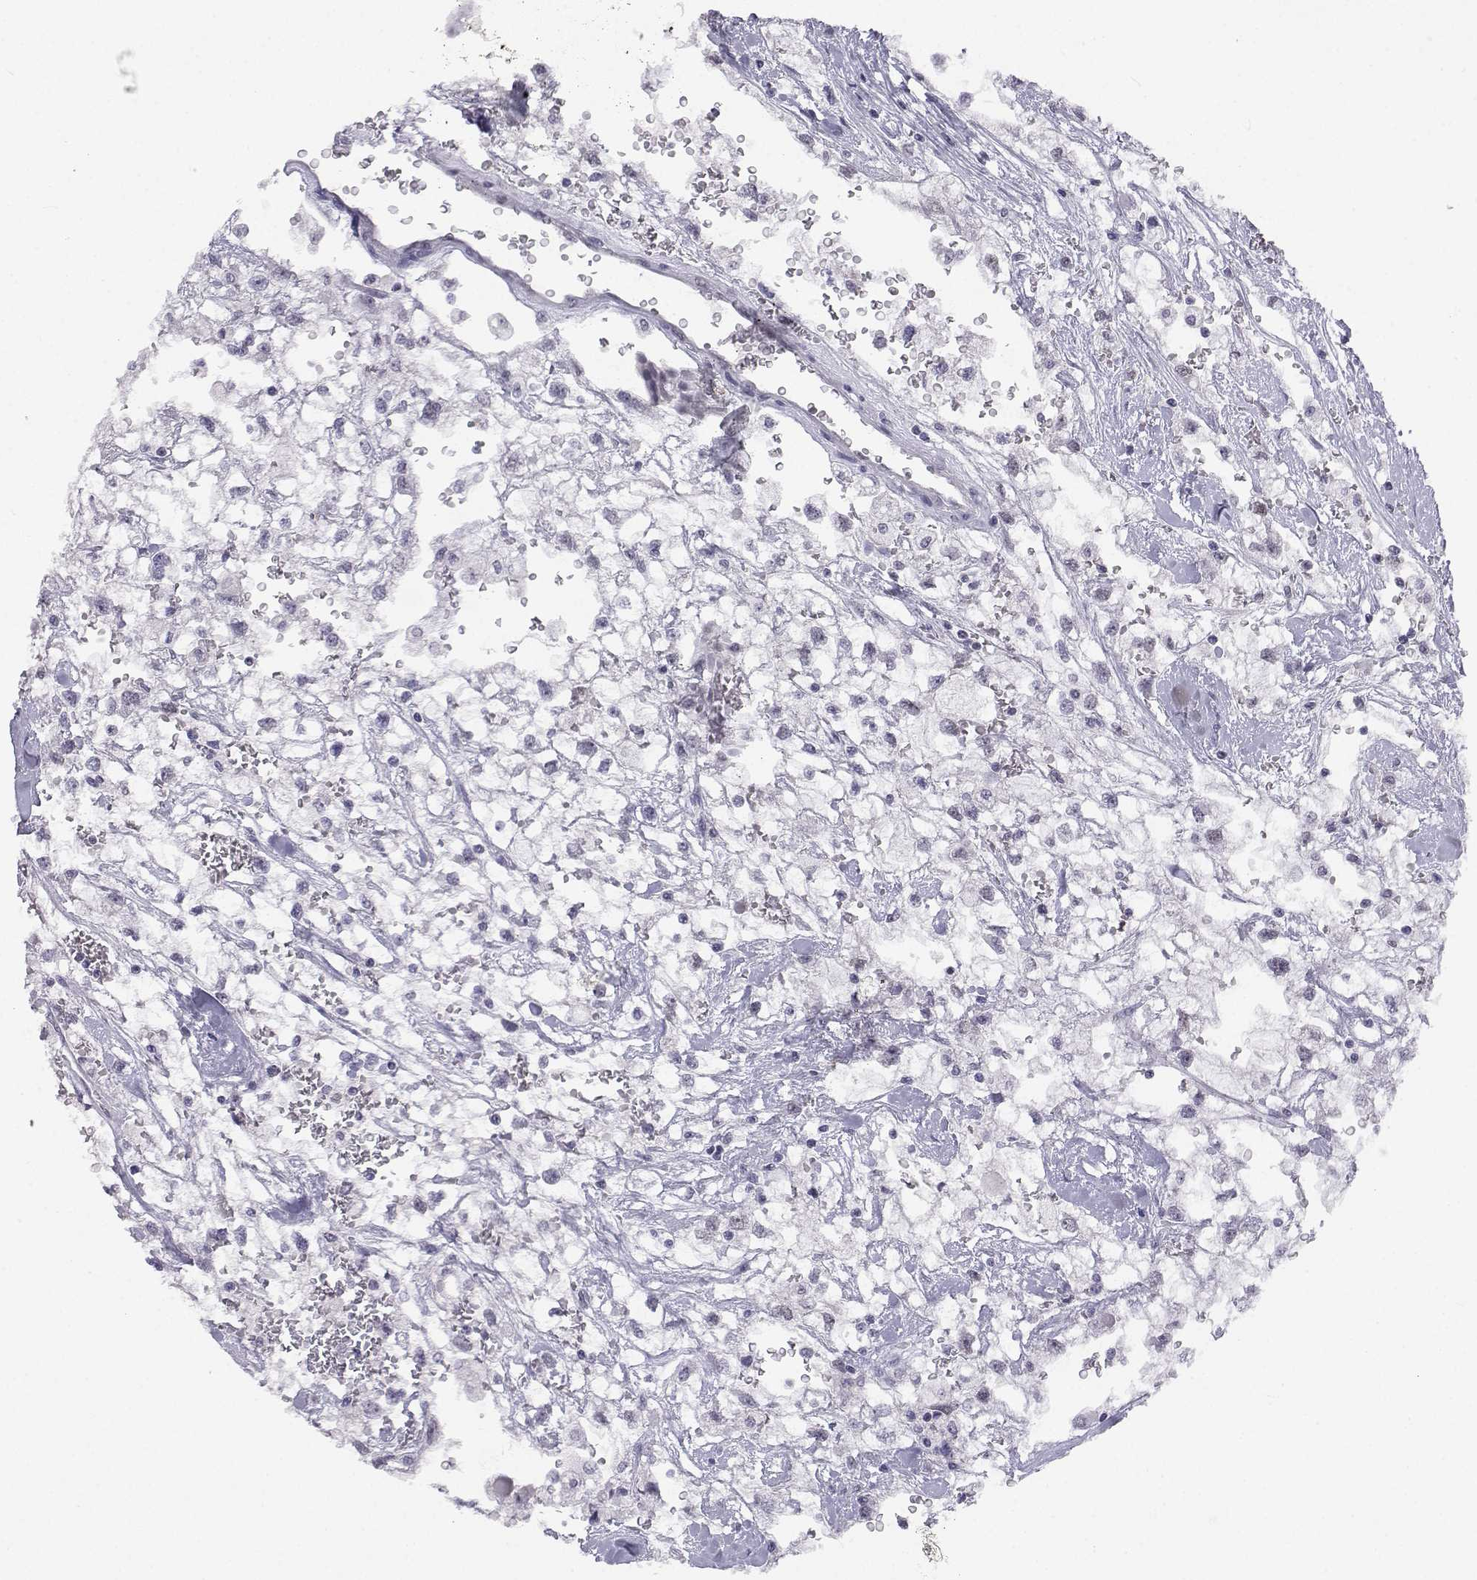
{"staining": {"intensity": "negative", "quantity": "none", "location": "none"}, "tissue": "renal cancer", "cell_type": "Tumor cells", "image_type": "cancer", "snomed": [{"axis": "morphology", "description": "Adenocarcinoma, NOS"}, {"axis": "topography", "description": "Kidney"}], "caption": "Immunohistochemistry (IHC) micrograph of neoplastic tissue: adenocarcinoma (renal) stained with DAB (3,3'-diaminobenzidine) exhibits no significant protein positivity in tumor cells.", "gene": "MED26", "patient": {"sex": "male", "age": 59}}